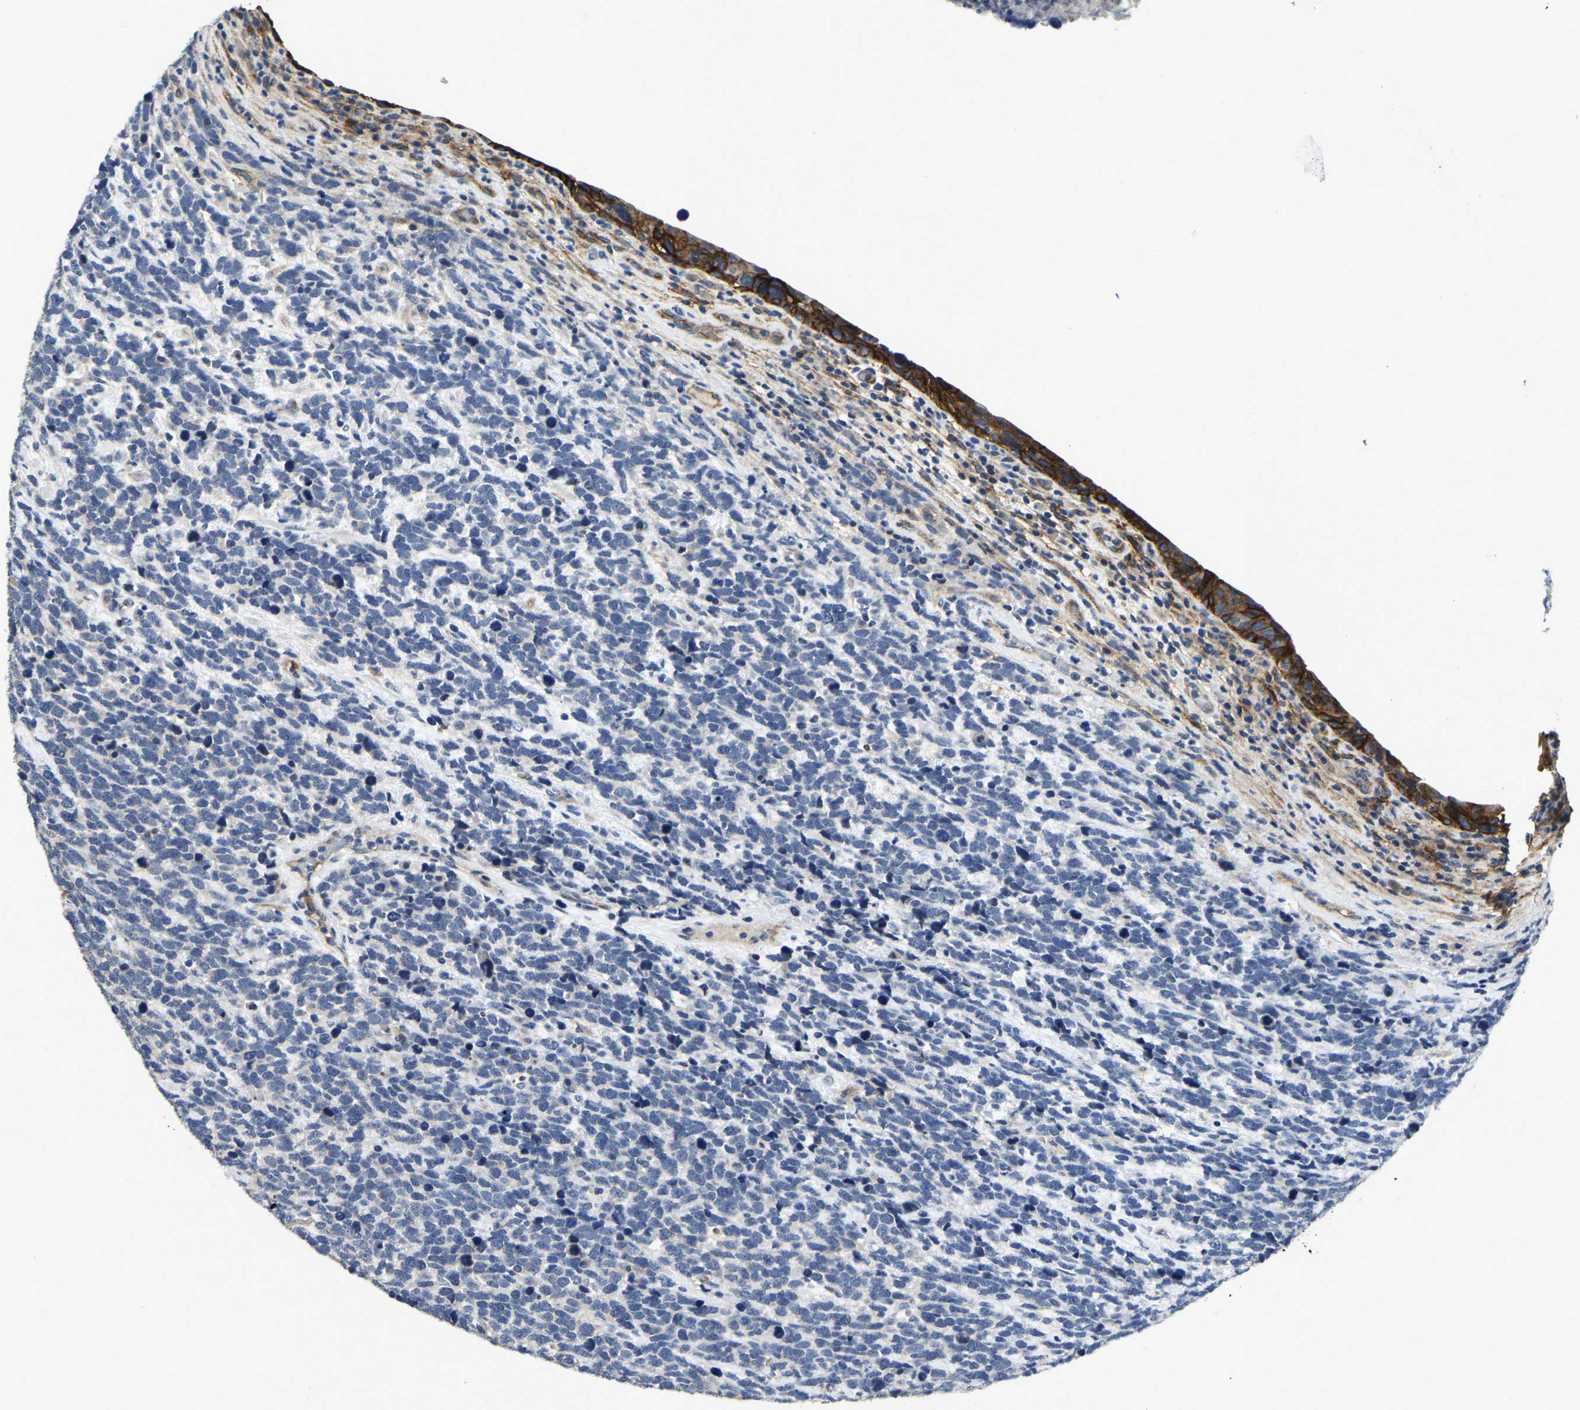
{"staining": {"intensity": "negative", "quantity": "none", "location": "none"}, "tissue": "urothelial cancer", "cell_type": "Tumor cells", "image_type": "cancer", "snomed": [{"axis": "morphology", "description": "Urothelial carcinoma, High grade"}, {"axis": "topography", "description": "Urinary bladder"}], "caption": "The histopathology image demonstrates no staining of tumor cells in urothelial cancer. (IHC, brightfield microscopy, high magnification).", "gene": "ITGA2", "patient": {"sex": "female", "age": 82}}